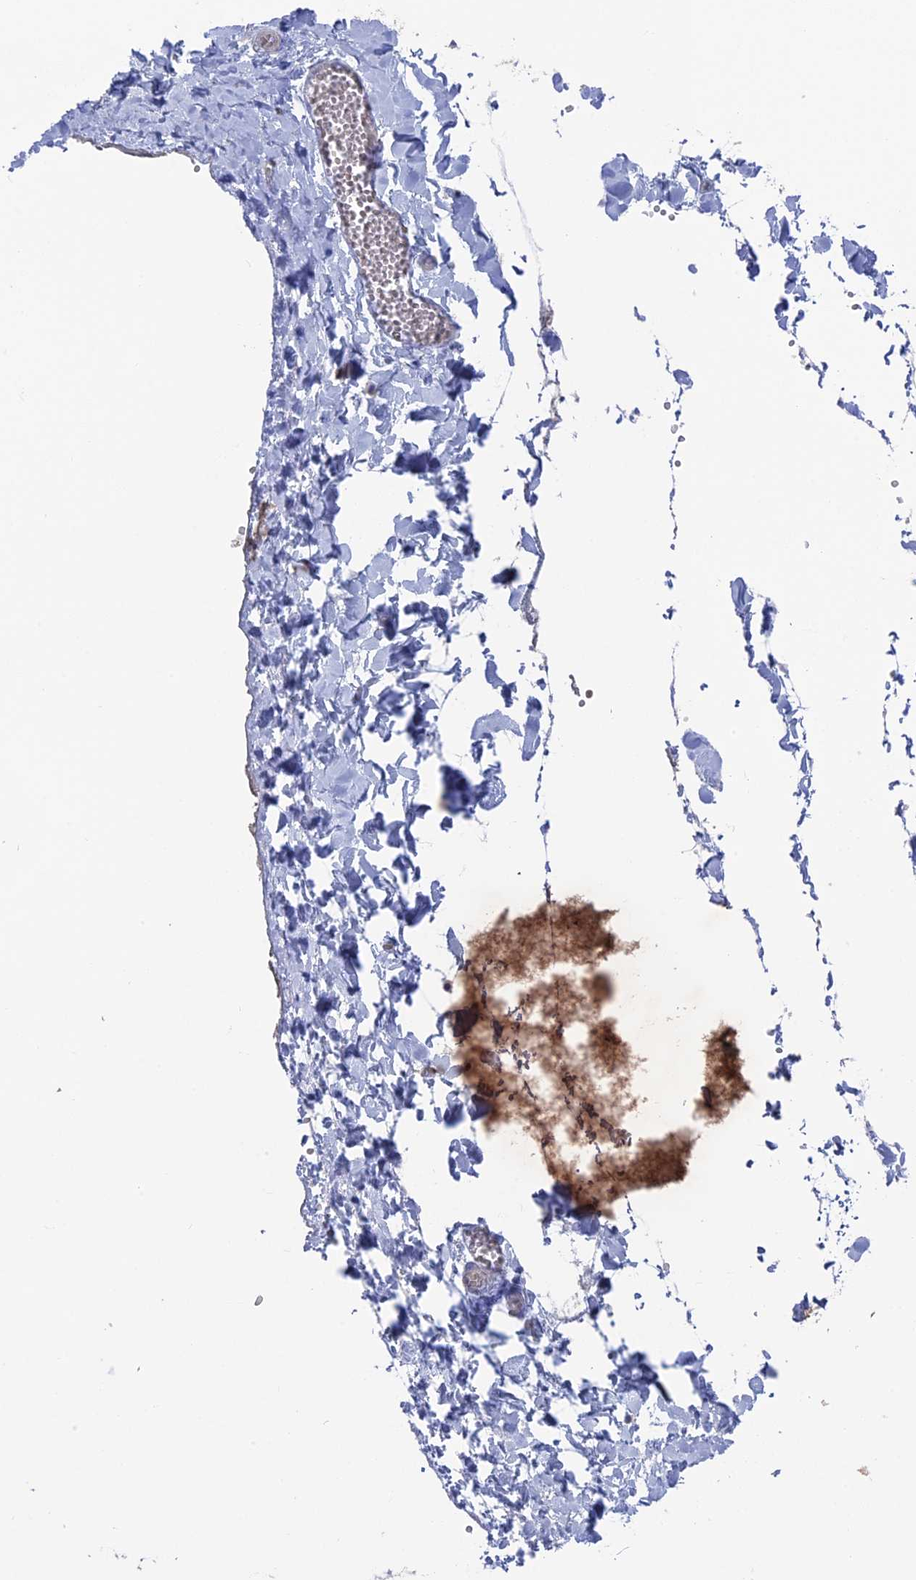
{"staining": {"intensity": "negative", "quantity": "none", "location": "none"}, "tissue": "adipose tissue", "cell_type": "Adipocytes", "image_type": "normal", "snomed": [{"axis": "morphology", "description": "Normal tissue, NOS"}, {"axis": "topography", "description": "Gallbladder"}, {"axis": "topography", "description": "Peripheral nerve tissue"}], "caption": "IHC of benign human adipose tissue exhibits no staining in adipocytes. (DAB (3,3'-diaminobenzidine) IHC, high magnification).", "gene": "NUTF2", "patient": {"sex": "male", "age": 38}}